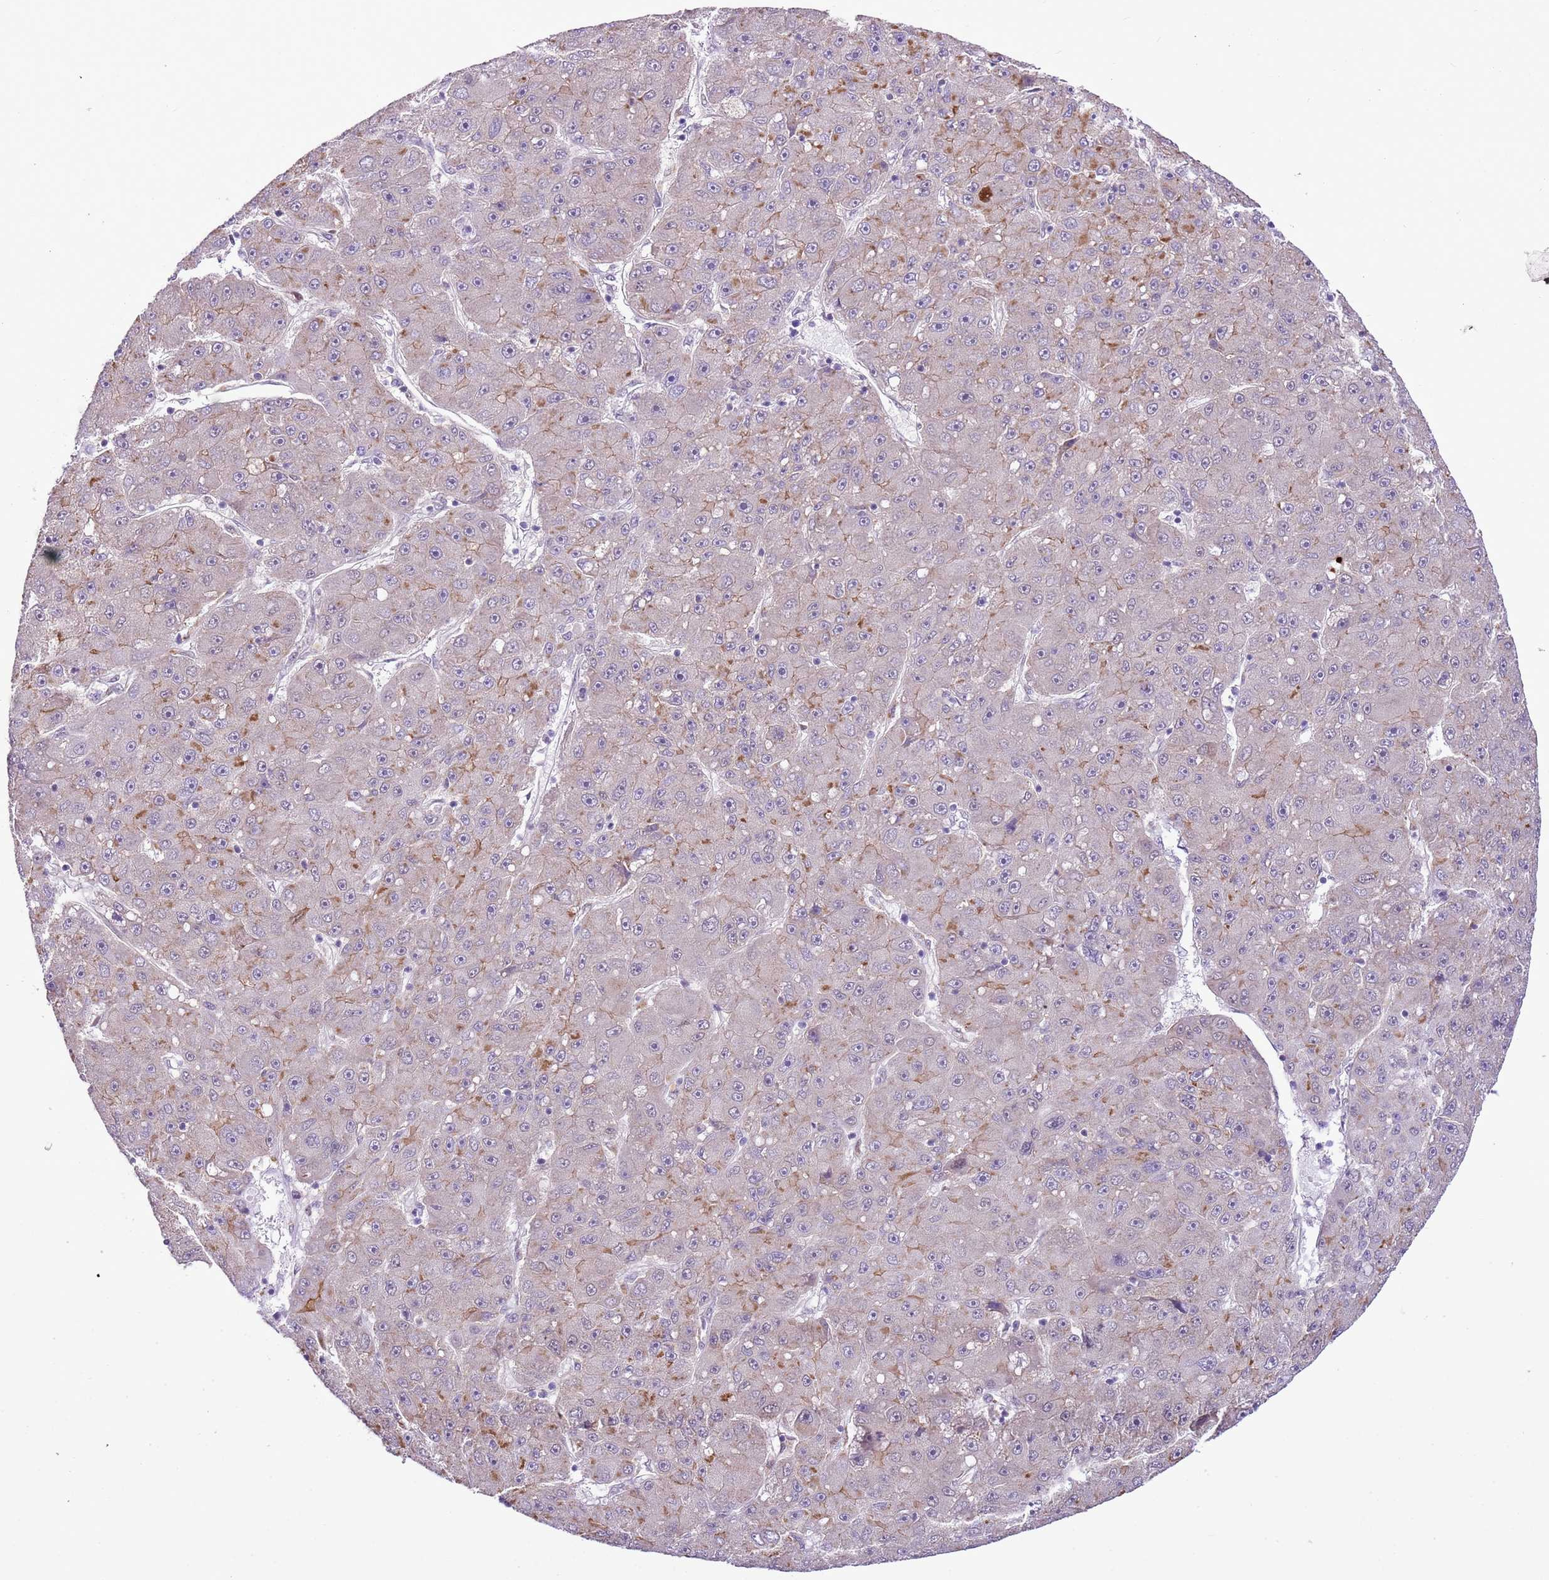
{"staining": {"intensity": "negative", "quantity": "none", "location": "none"}, "tissue": "liver cancer", "cell_type": "Tumor cells", "image_type": "cancer", "snomed": [{"axis": "morphology", "description": "Carcinoma, Hepatocellular, NOS"}, {"axis": "topography", "description": "Liver"}], "caption": "Liver hepatocellular carcinoma stained for a protein using immunohistochemistry (IHC) demonstrates no positivity tumor cells.", "gene": "NACC2", "patient": {"sex": "male", "age": 67}}